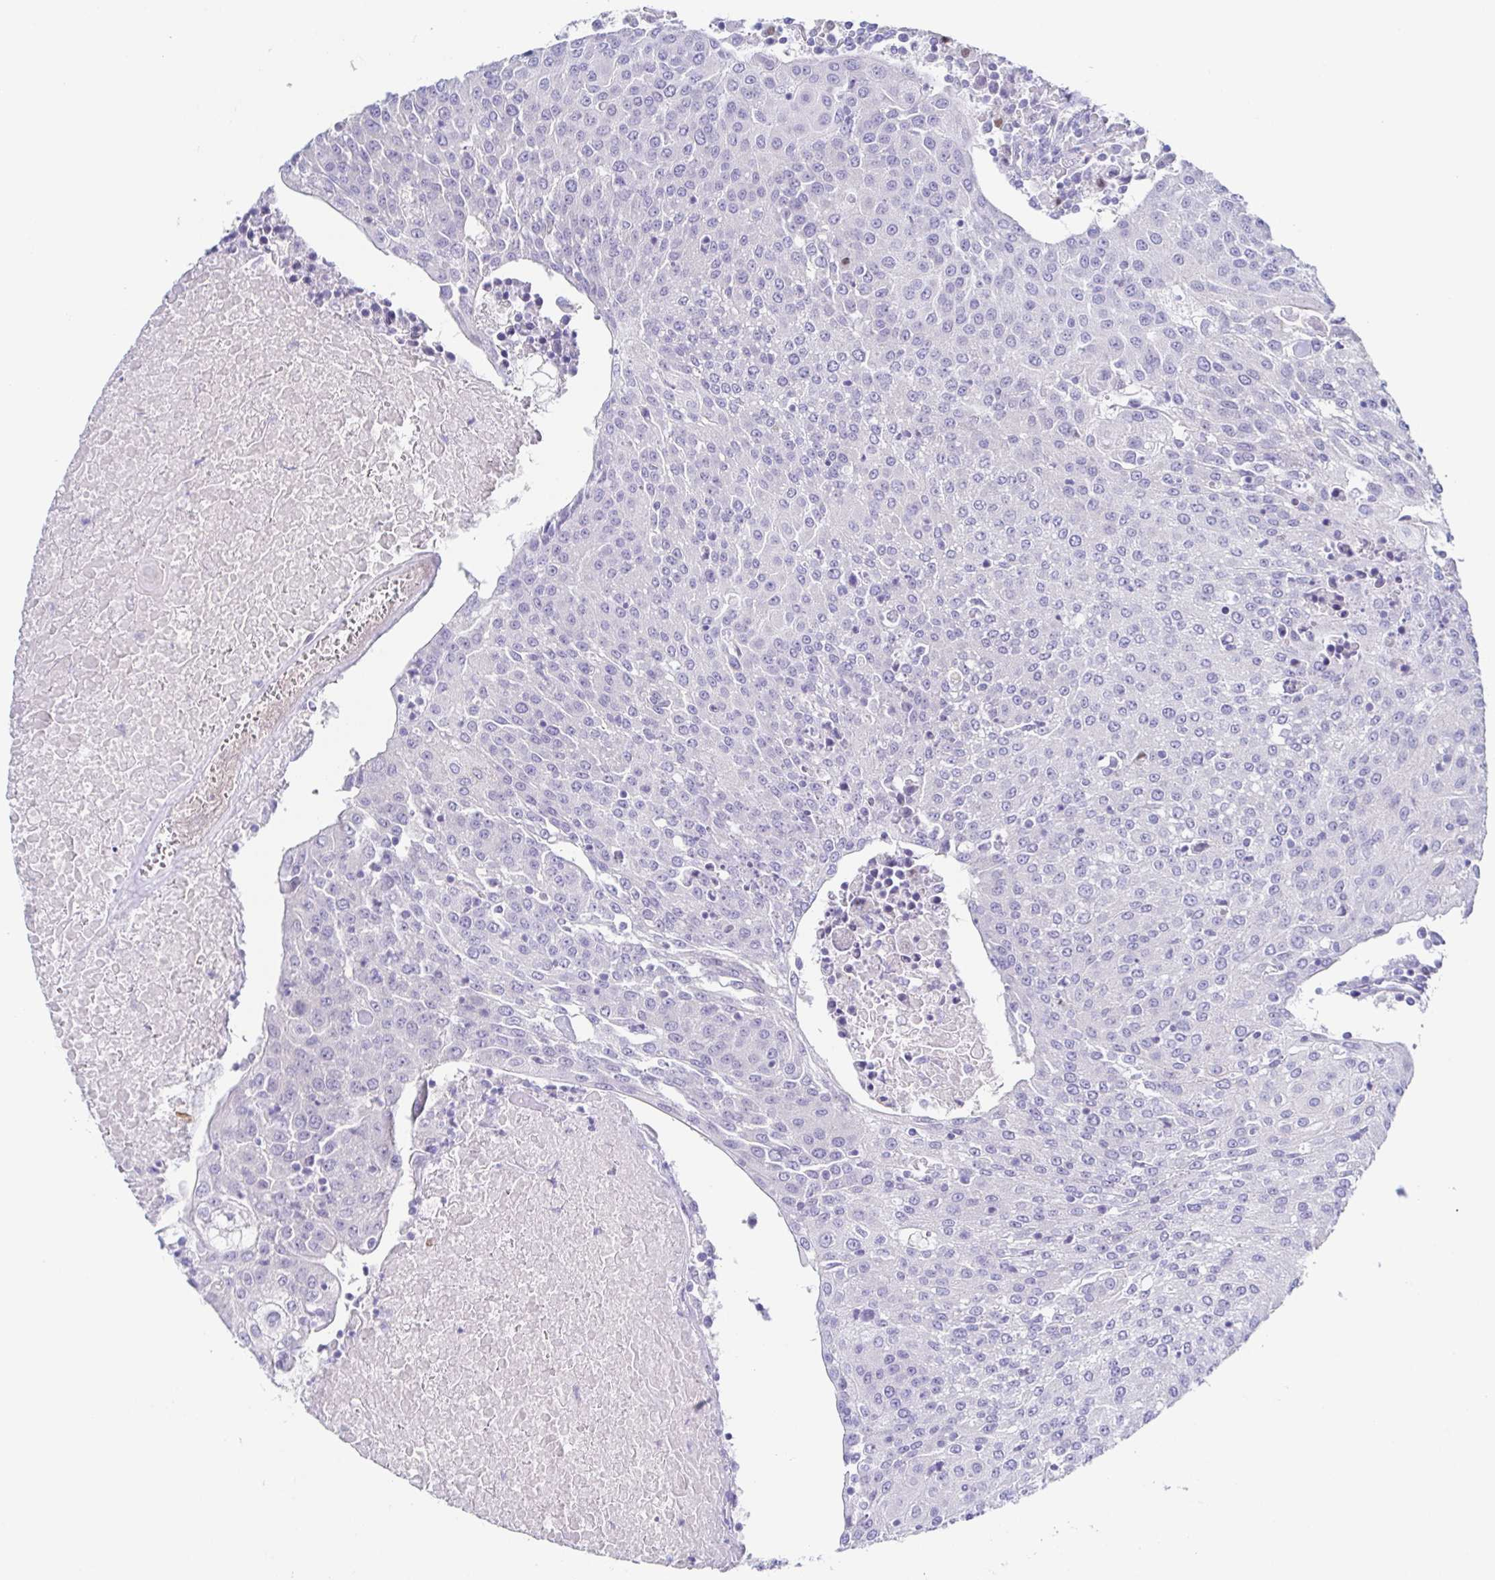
{"staining": {"intensity": "negative", "quantity": "none", "location": "none"}, "tissue": "urothelial cancer", "cell_type": "Tumor cells", "image_type": "cancer", "snomed": [{"axis": "morphology", "description": "Urothelial carcinoma, High grade"}, {"axis": "topography", "description": "Urinary bladder"}], "caption": "The image shows no significant expression in tumor cells of high-grade urothelial carcinoma.", "gene": "HTR2A", "patient": {"sex": "female", "age": 85}}